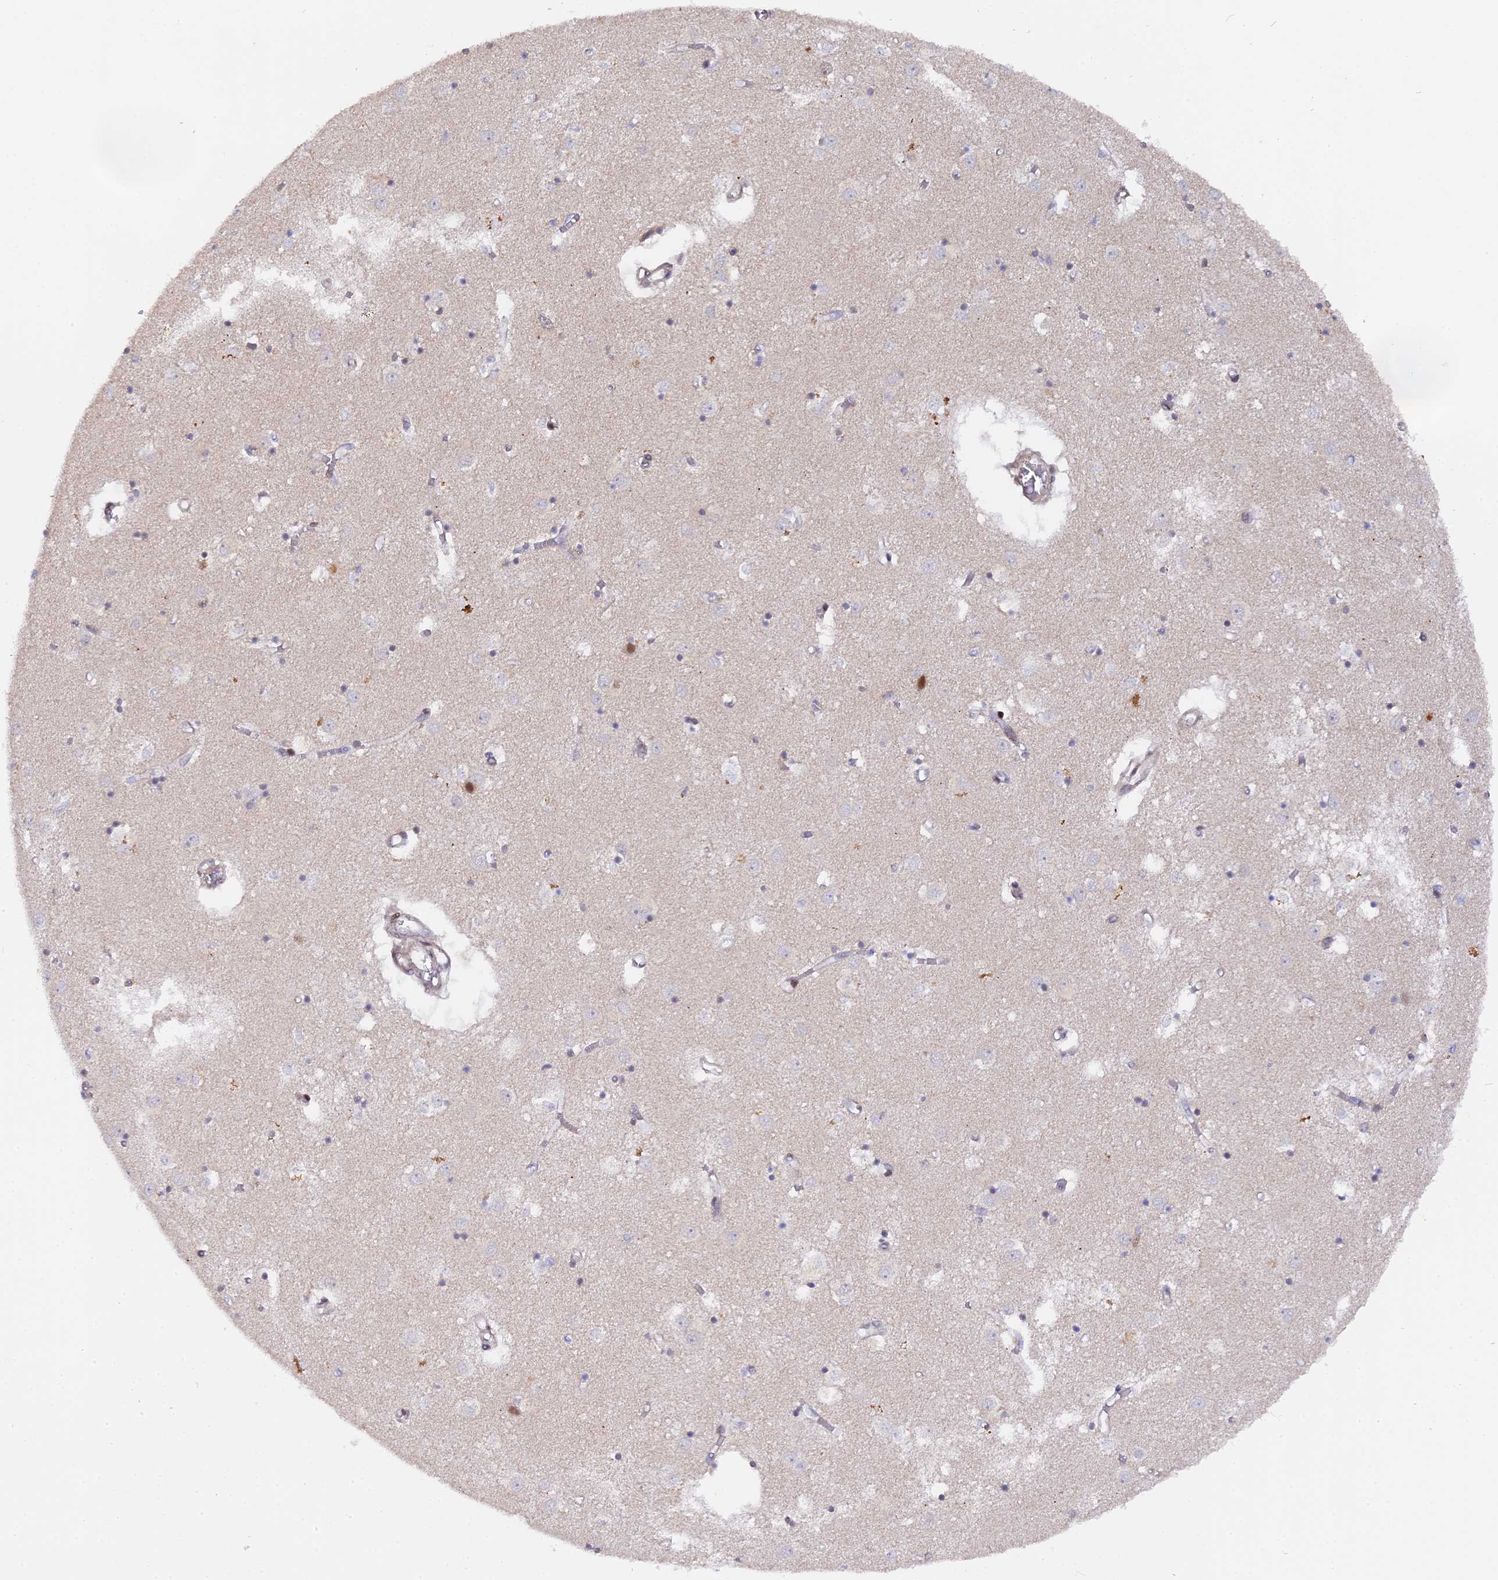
{"staining": {"intensity": "negative", "quantity": "none", "location": "none"}, "tissue": "caudate", "cell_type": "Glial cells", "image_type": "normal", "snomed": [{"axis": "morphology", "description": "Normal tissue, NOS"}, {"axis": "topography", "description": "Lateral ventricle wall"}], "caption": "IHC image of benign caudate: human caudate stained with DAB displays no significant protein staining in glial cells.", "gene": "PYGO1", "patient": {"sex": "male", "age": 70}}